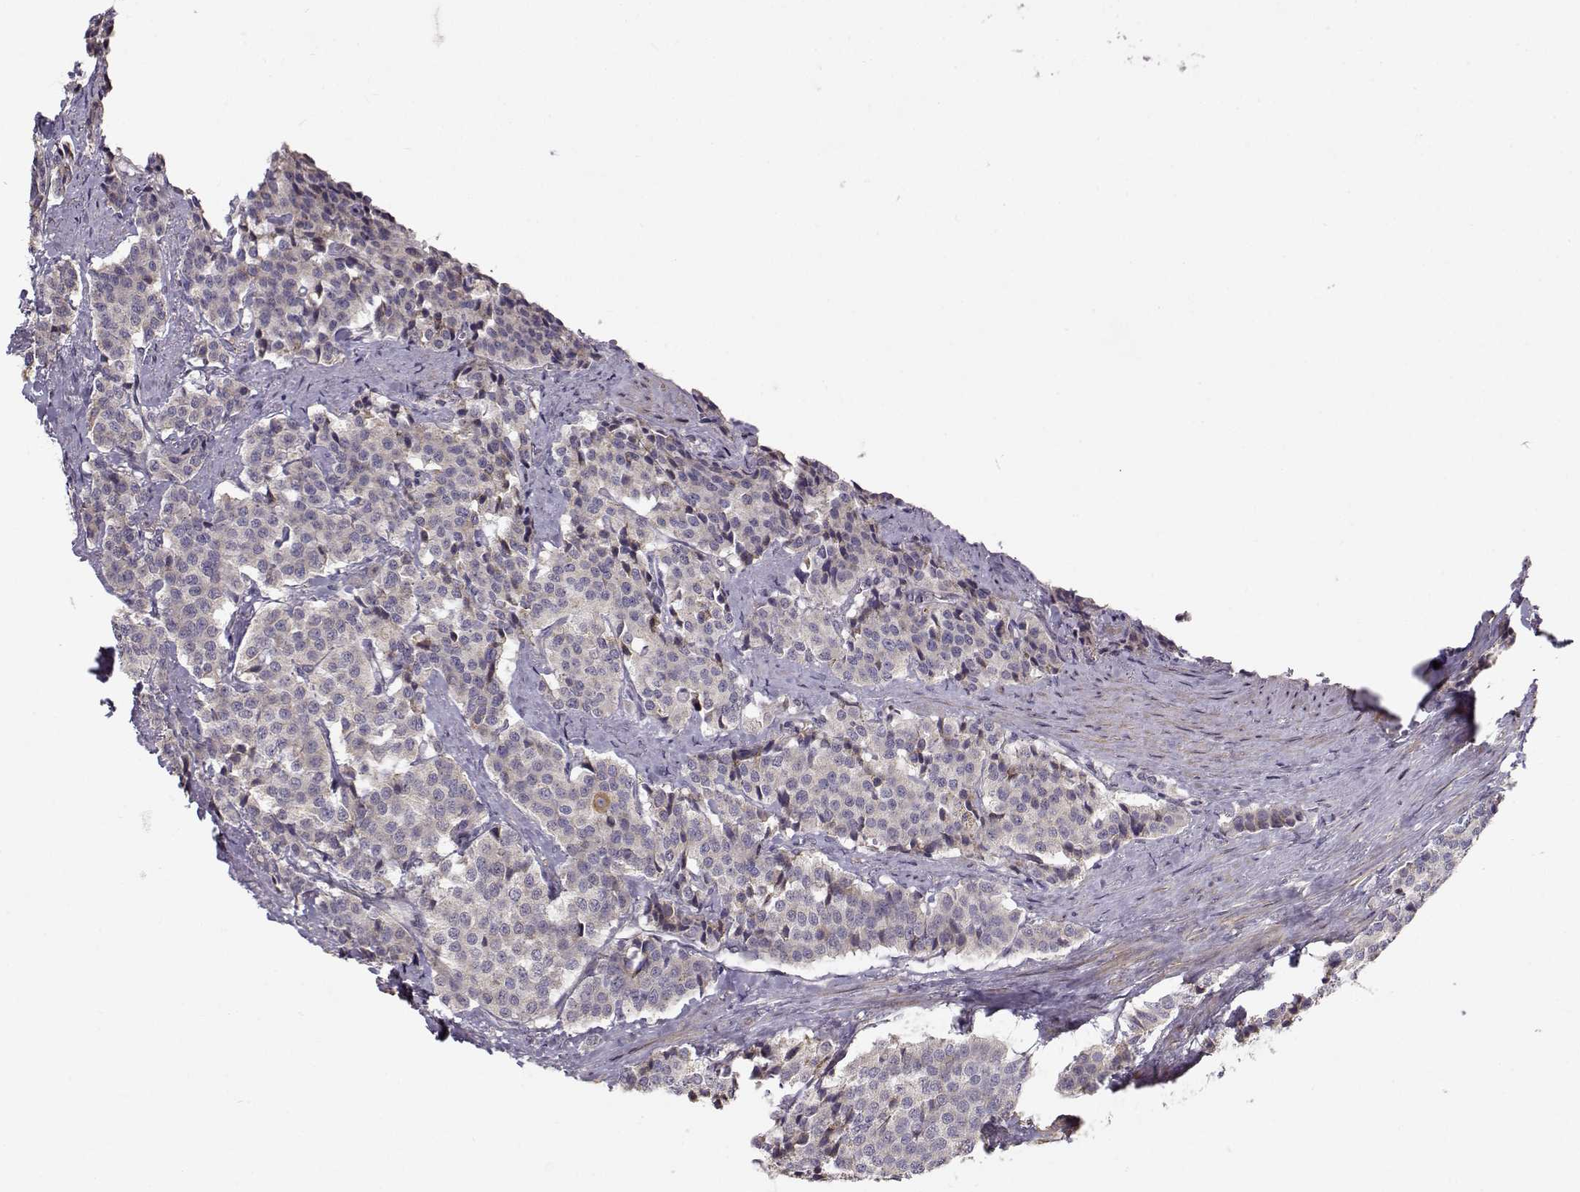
{"staining": {"intensity": "negative", "quantity": "none", "location": "none"}, "tissue": "carcinoid", "cell_type": "Tumor cells", "image_type": "cancer", "snomed": [{"axis": "morphology", "description": "Carcinoid, malignant, NOS"}, {"axis": "topography", "description": "Small intestine"}], "caption": "Tumor cells are negative for protein expression in human malignant carcinoid.", "gene": "ENTPD8", "patient": {"sex": "female", "age": 58}}